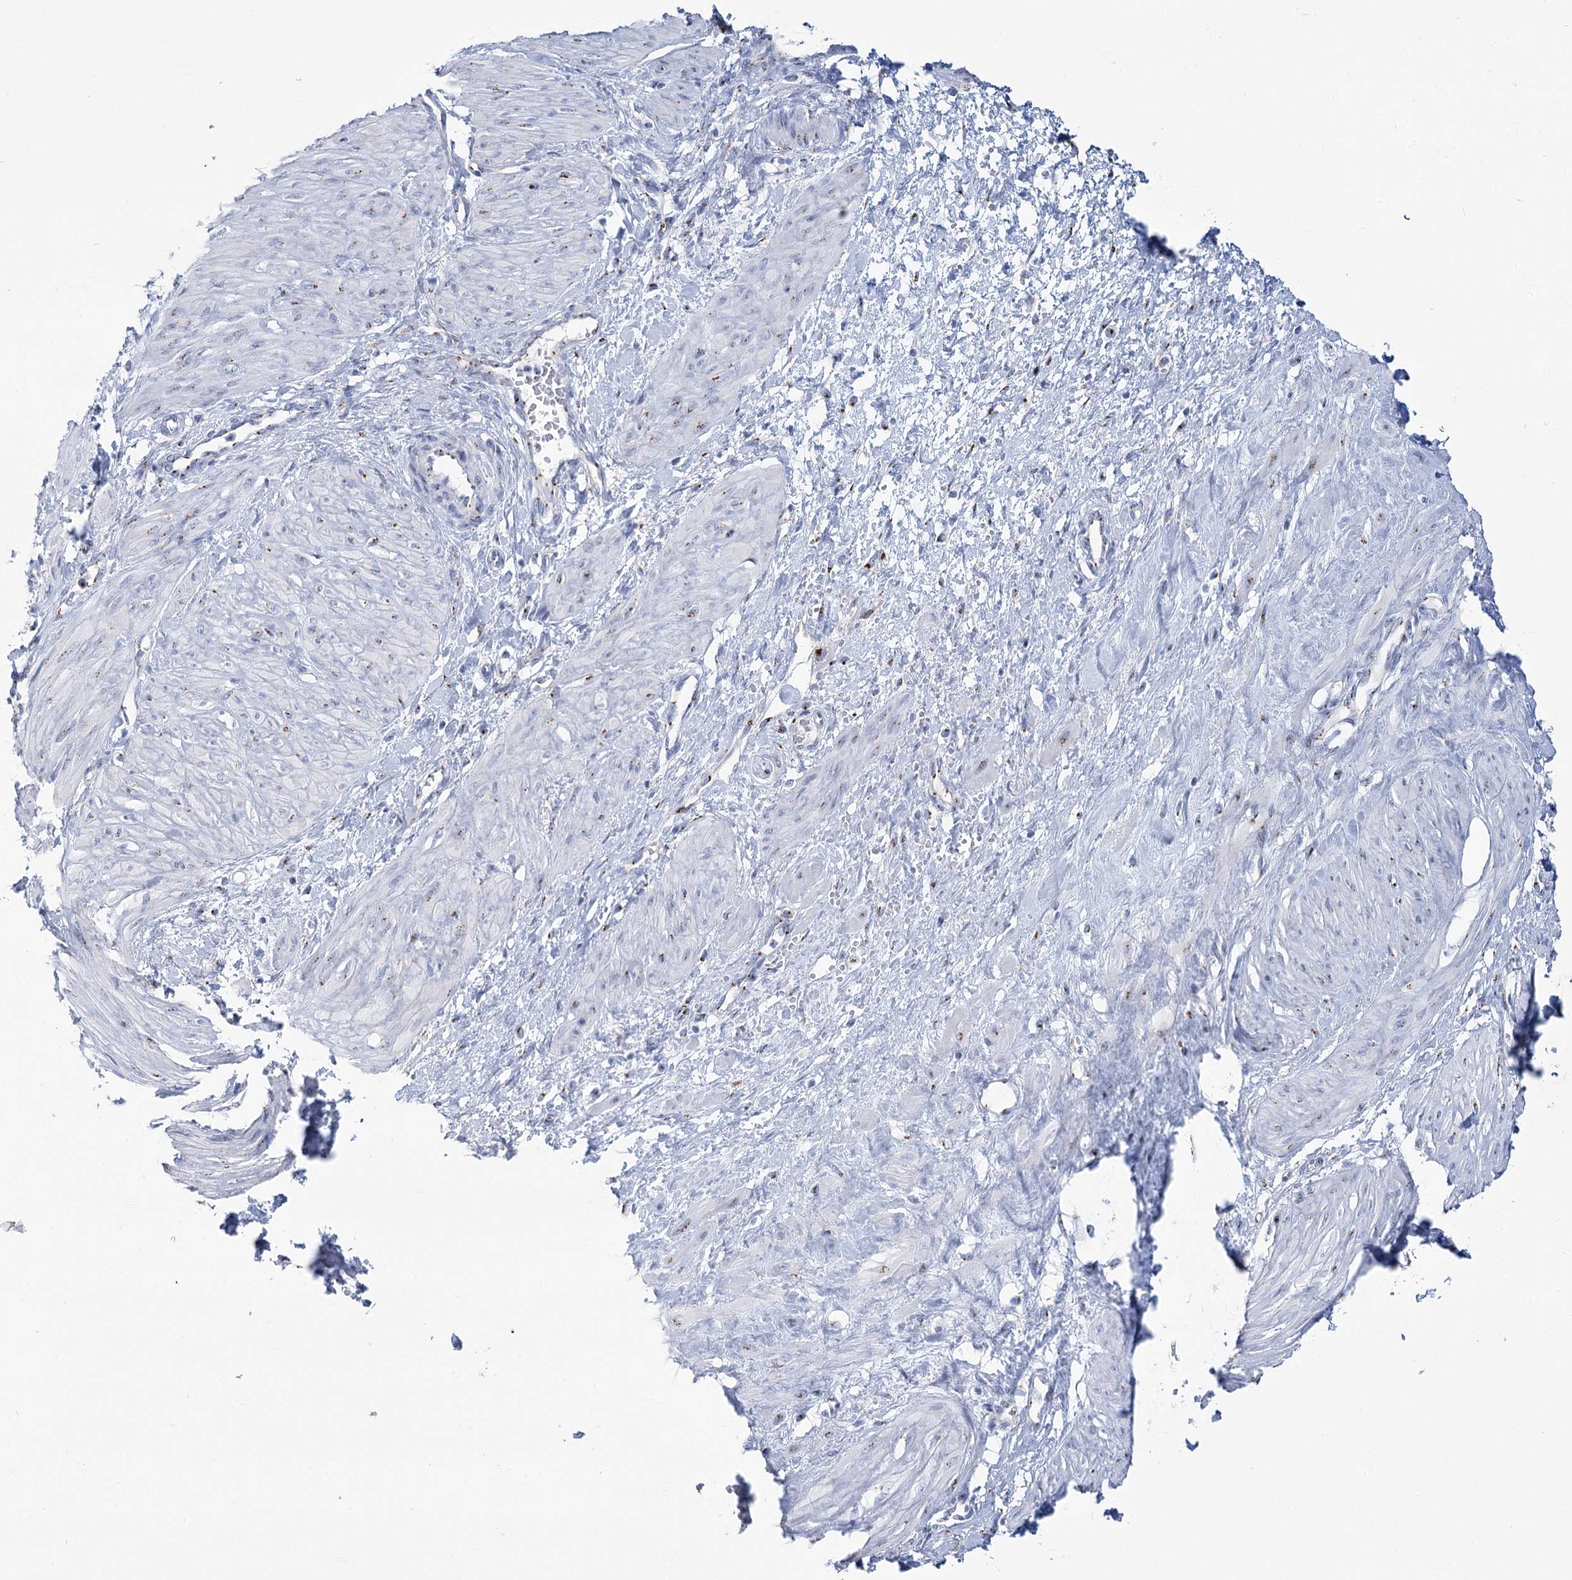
{"staining": {"intensity": "weak", "quantity": "<25%", "location": "cytoplasmic/membranous"}, "tissue": "smooth muscle", "cell_type": "Smooth muscle cells", "image_type": "normal", "snomed": [{"axis": "morphology", "description": "Normal tissue, NOS"}, {"axis": "topography", "description": "Endometrium"}], "caption": "High power microscopy micrograph of an IHC image of unremarkable smooth muscle, revealing no significant positivity in smooth muscle cells.", "gene": "TMEM165", "patient": {"sex": "female", "age": 33}}